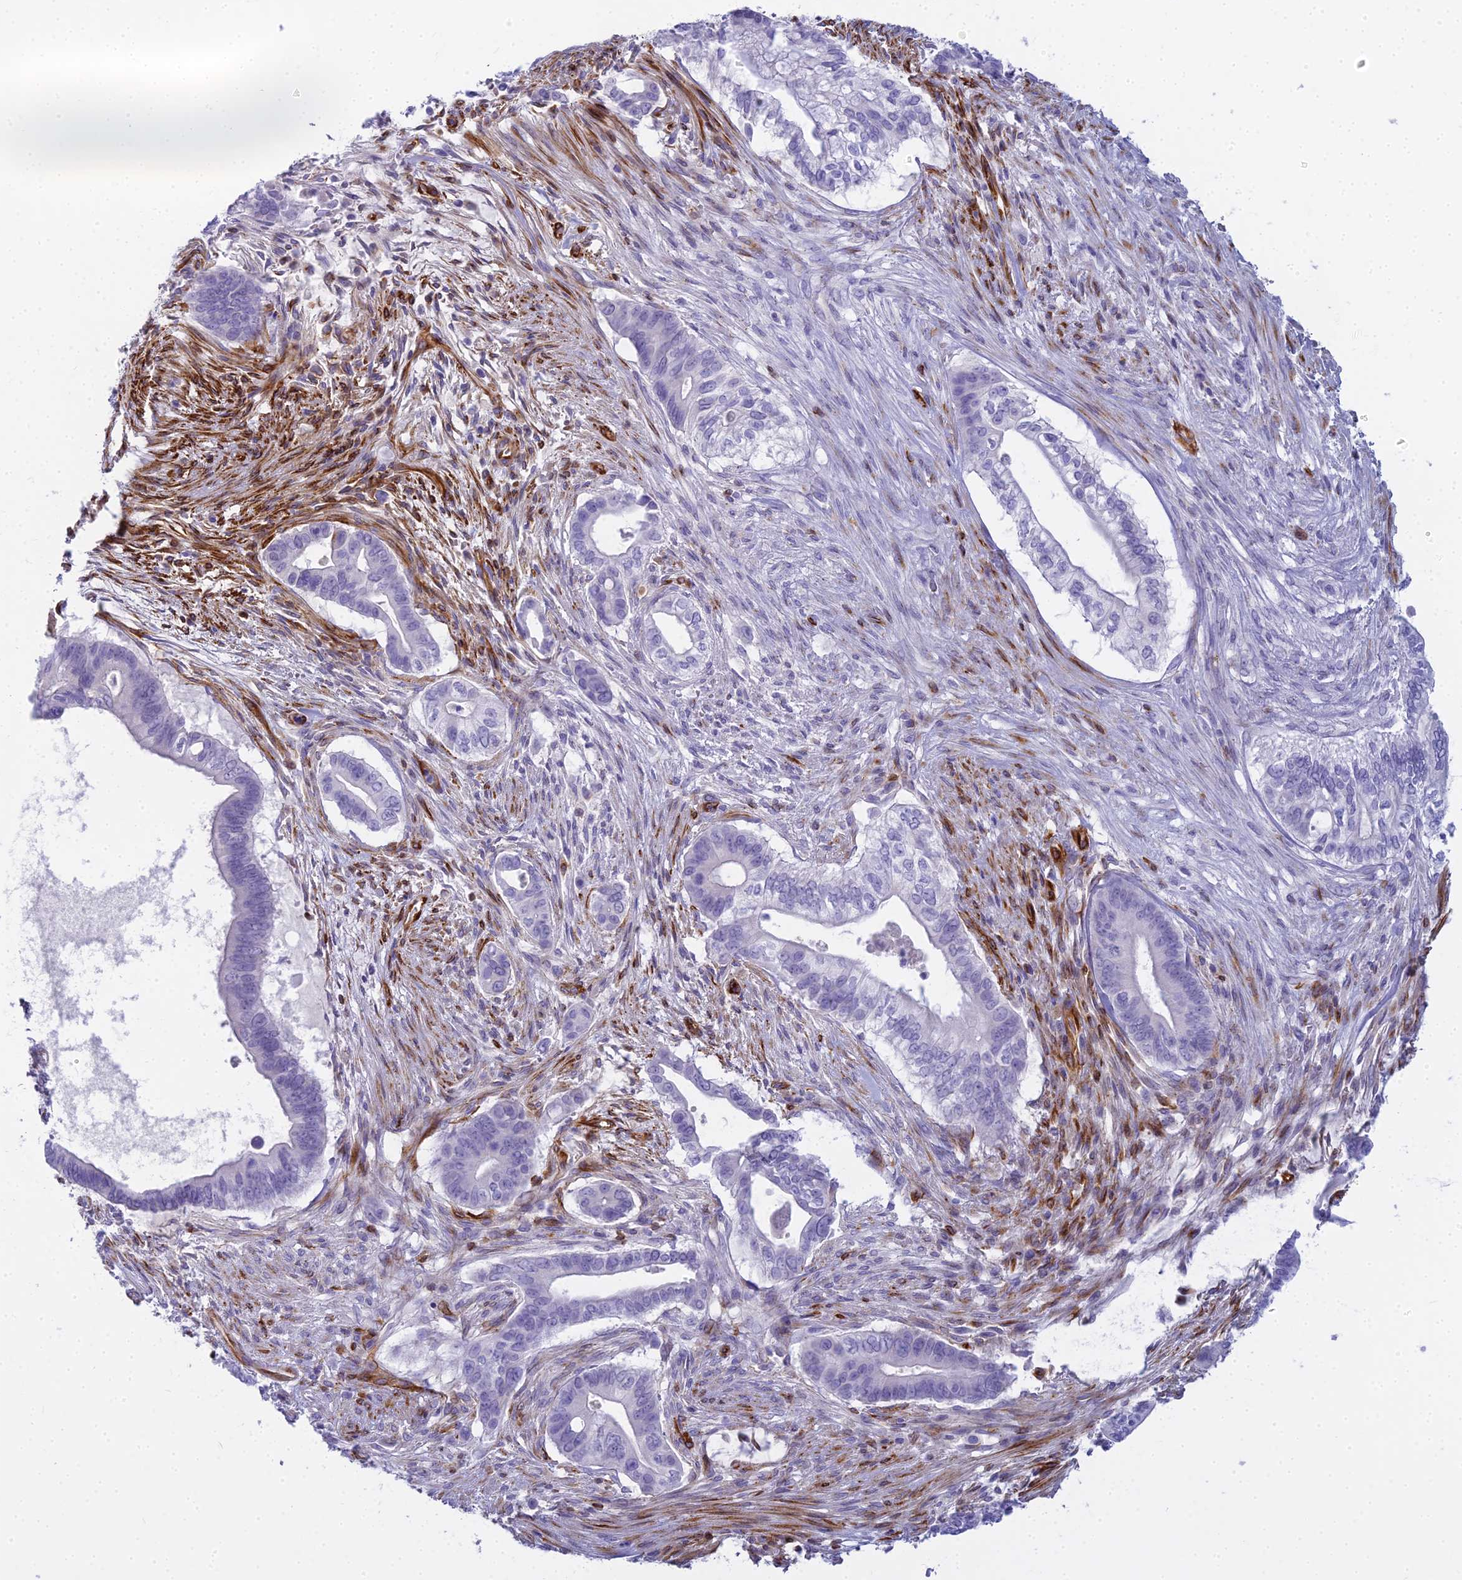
{"staining": {"intensity": "negative", "quantity": "none", "location": "none"}, "tissue": "pancreatic cancer", "cell_type": "Tumor cells", "image_type": "cancer", "snomed": [{"axis": "morphology", "description": "Adenocarcinoma, NOS"}, {"axis": "topography", "description": "Pancreas"}], "caption": "Immunohistochemical staining of pancreatic adenocarcinoma displays no significant positivity in tumor cells.", "gene": "EVI2A", "patient": {"sex": "male", "age": 68}}